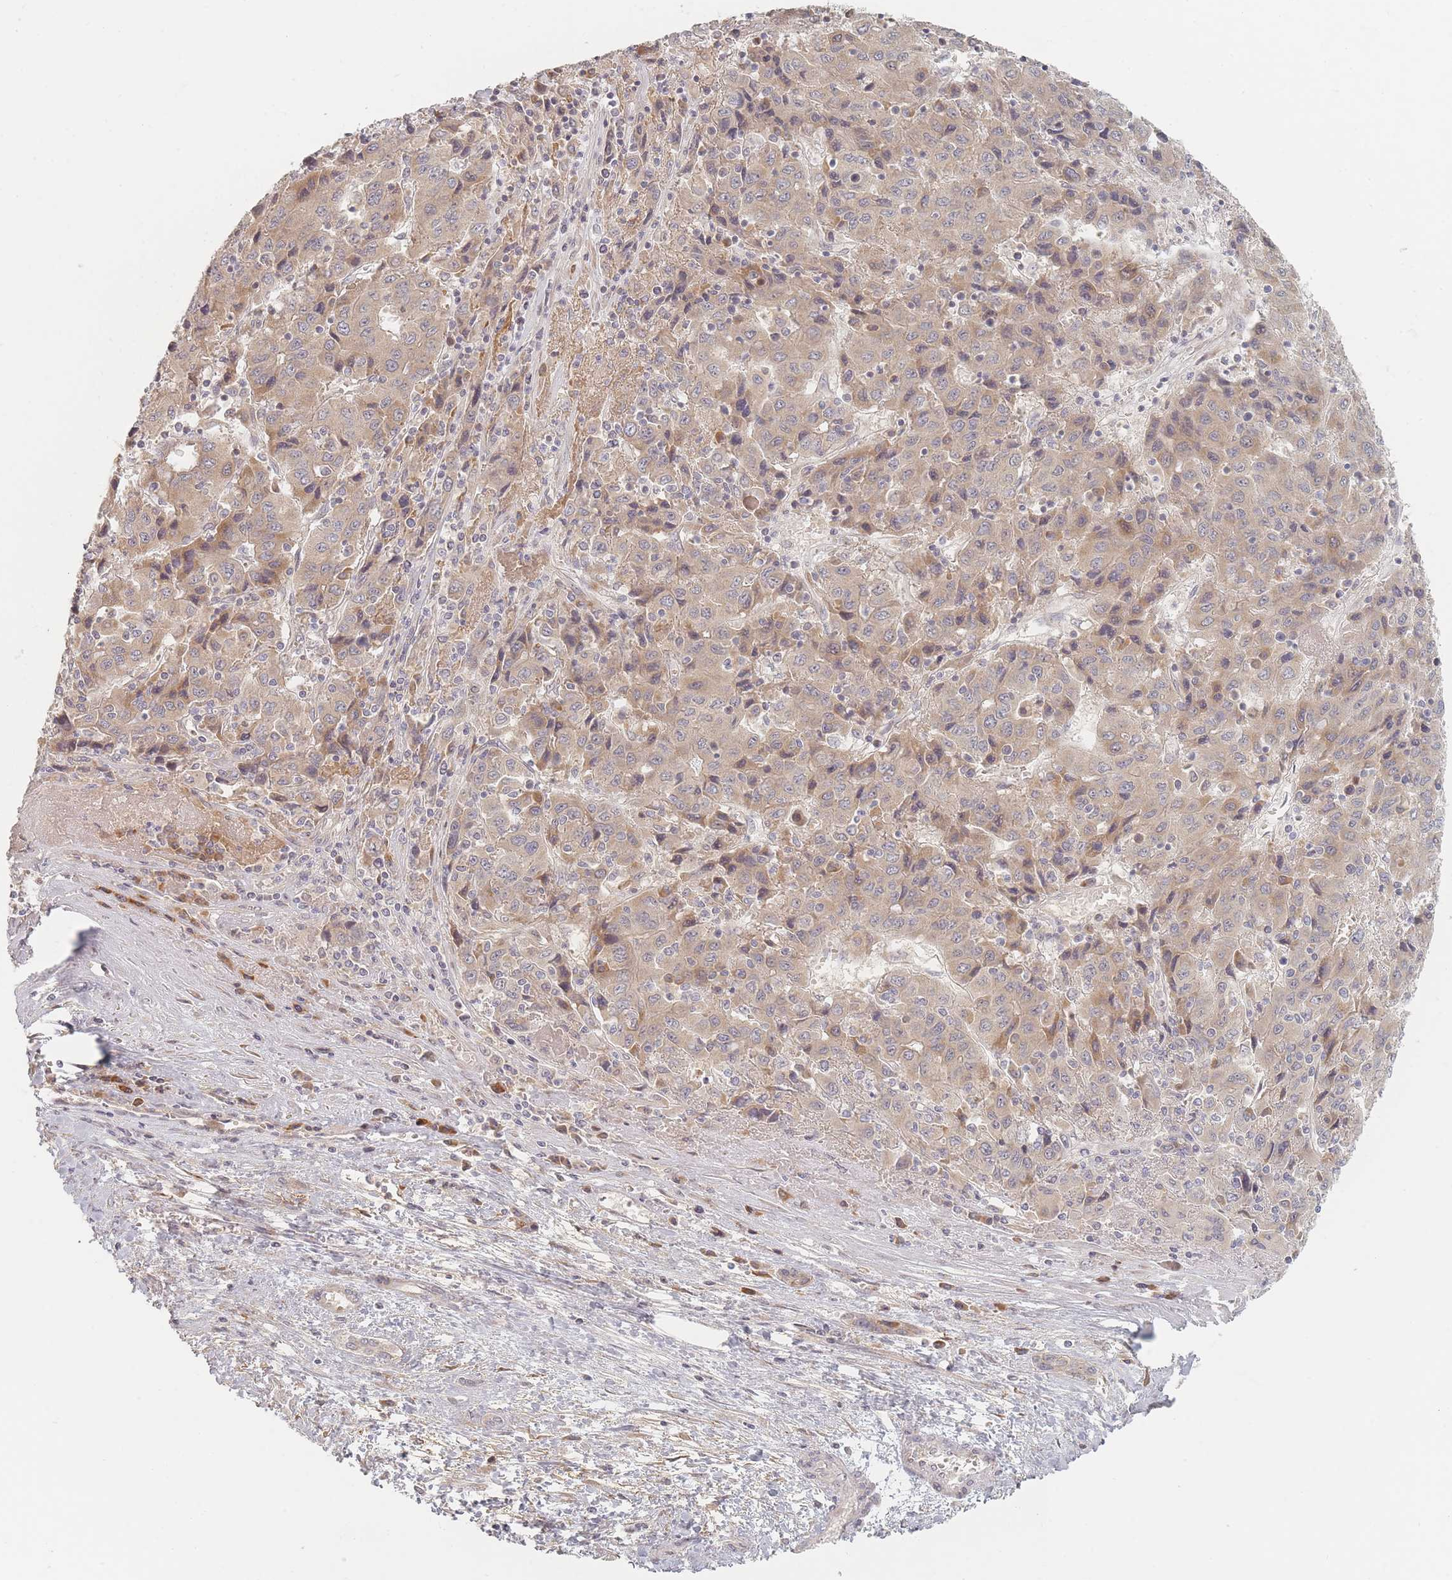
{"staining": {"intensity": "moderate", "quantity": "25%-75%", "location": "cytoplasmic/membranous"}, "tissue": "liver cancer", "cell_type": "Tumor cells", "image_type": "cancer", "snomed": [{"axis": "morphology", "description": "Carcinoma, Hepatocellular, NOS"}, {"axis": "topography", "description": "Liver"}], "caption": "Immunohistochemistry micrograph of hepatocellular carcinoma (liver) stained for a protein (brown), which demonstrates medium levels of moderate cytoplasmic/membranous positivity in about 25%-75% of tumor cells.", "gene": "ZKSCAN7", "patient": {"sex": "female", "age": 53}}